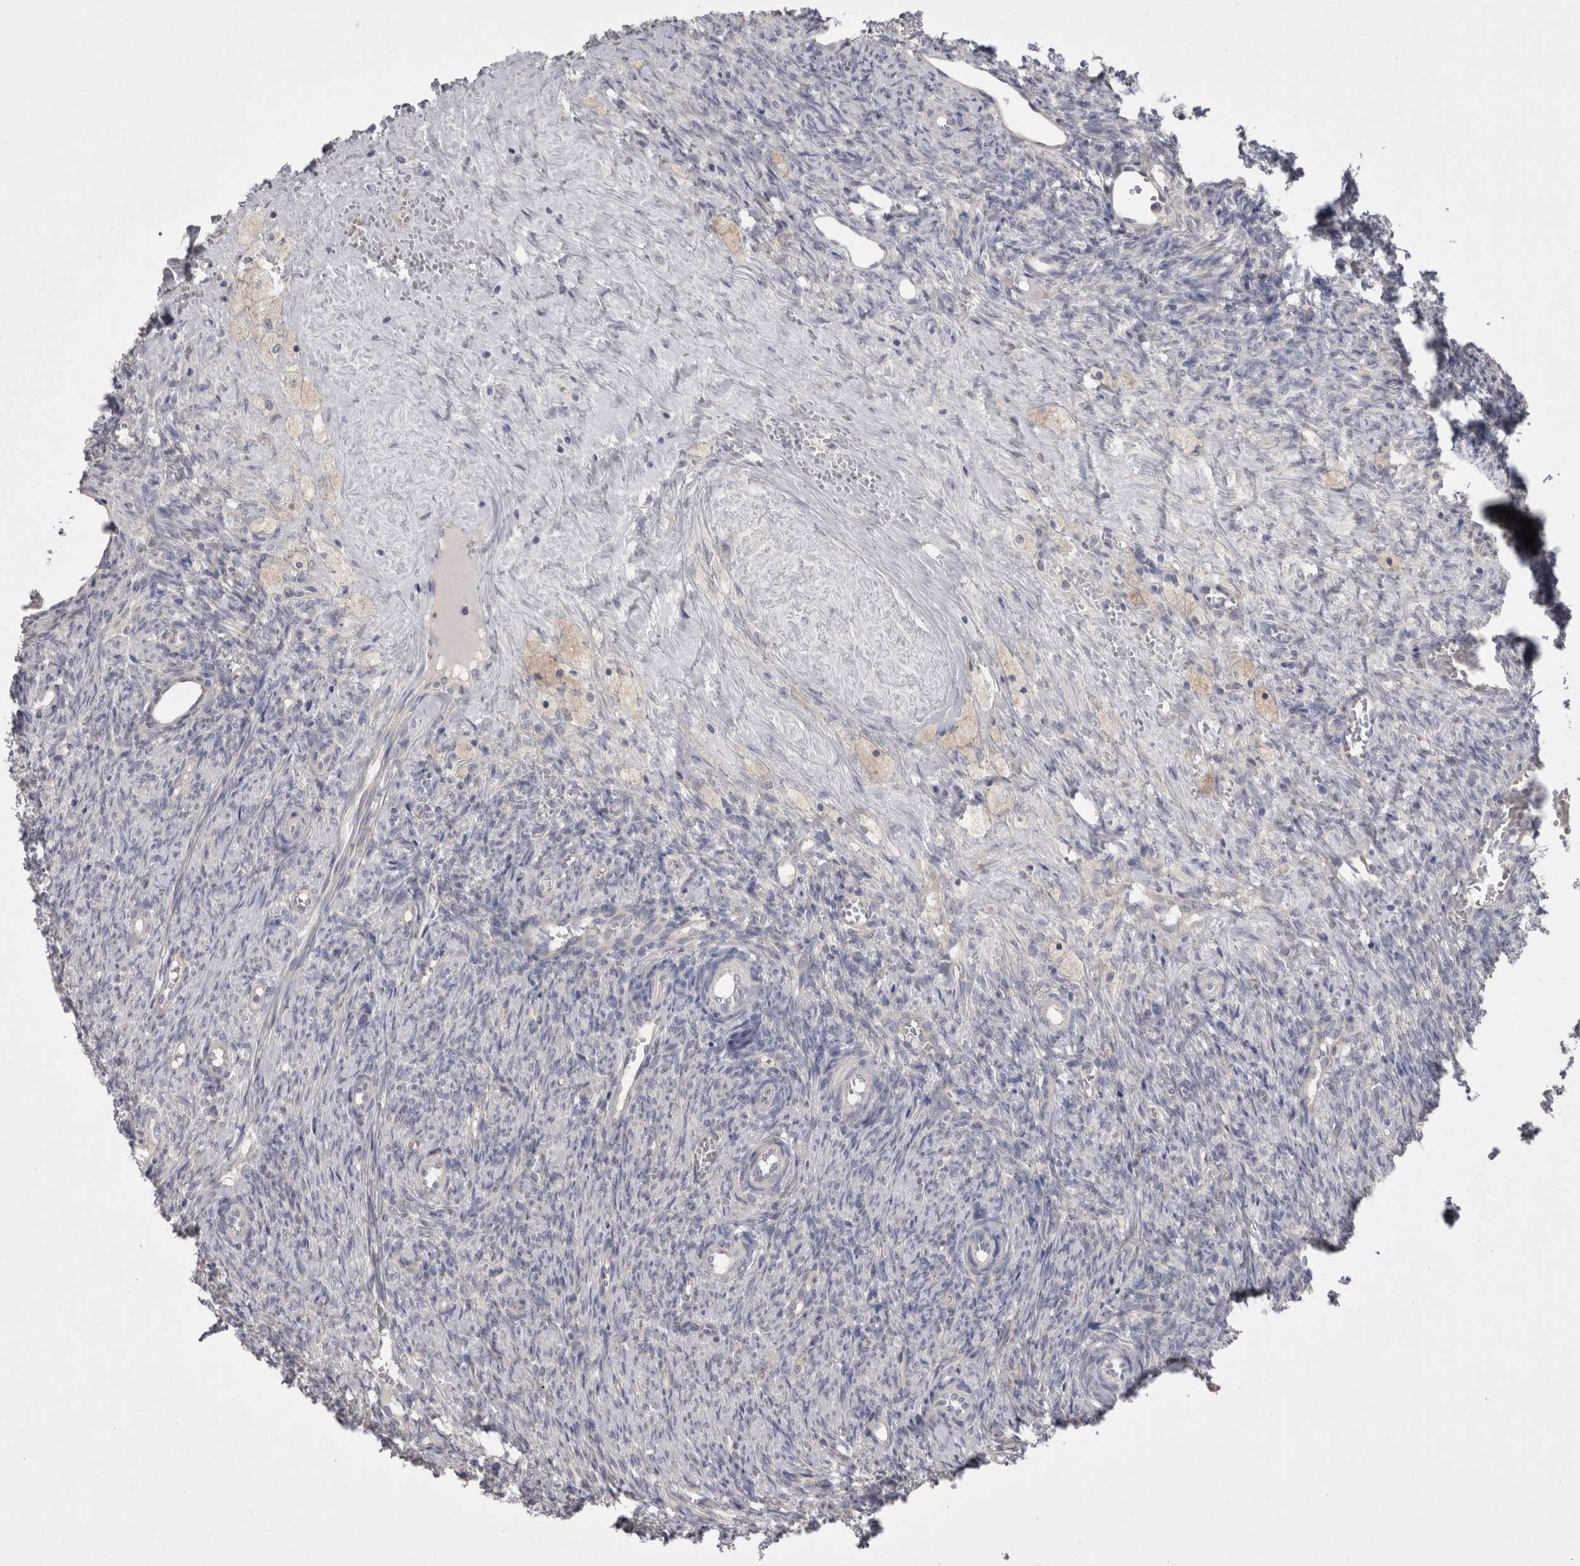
{"staining": {"intensity": "negative", "quantity": "none", "location": "none"}, "tissue": "ovary", "cell_type": "Ovarian stroma cells", "image_type": "normal", "snomed": [{"axis": "morphology", "description": "Normal tissue, NOS"}, {"axis": "topography", "description": "Ovary"}], "caption": "This photomicrograph is of unremarkable ovary stained with immunohistochemistry to label a protein in brown with the nuclei are counter-stained blue. There is no staining in ovarian stroma cells.", "gene": "LRRC40", "patient": {"sex": "female", "age": 41}}